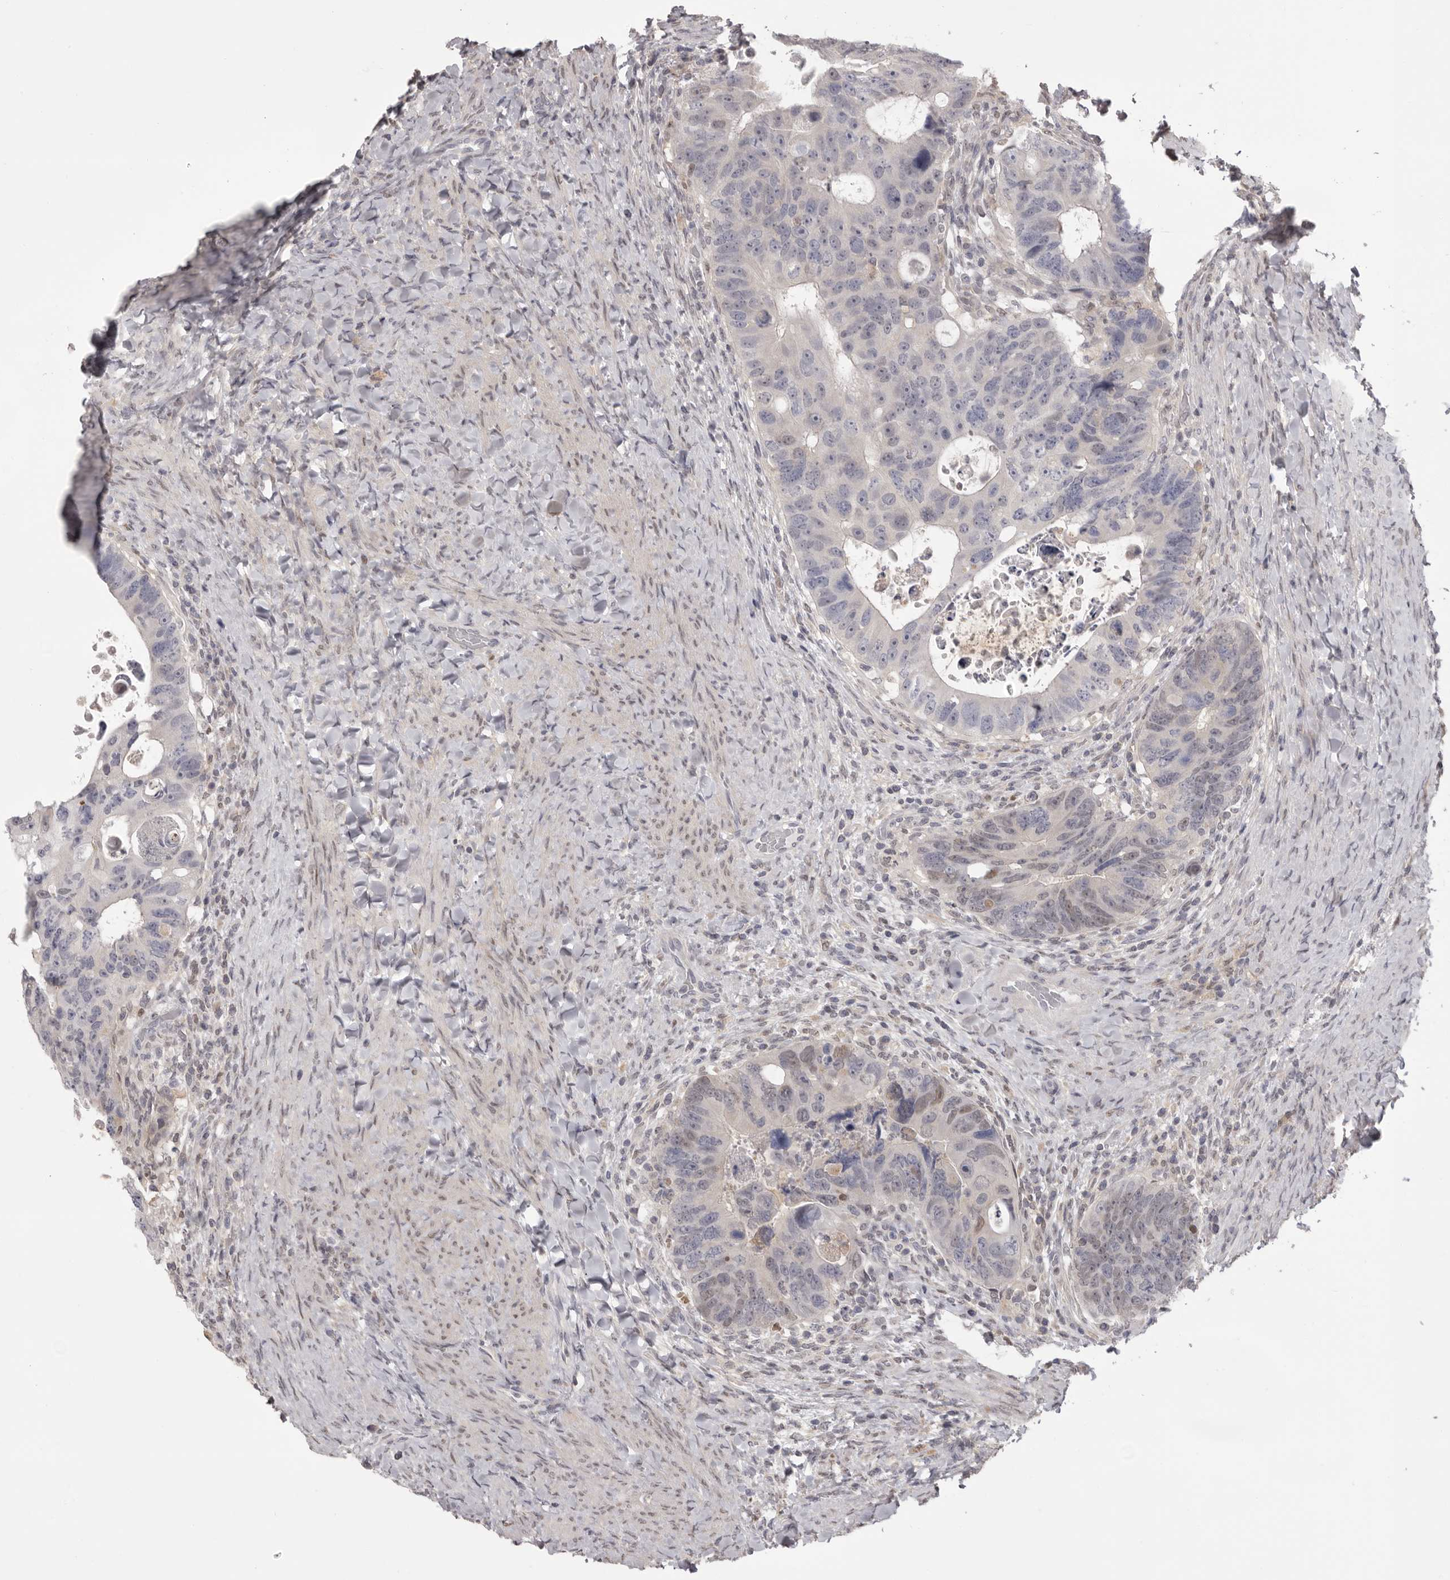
{"staining": {"intensity": "weak", "quantity": "<25%", "location": "nuclear"}, "tissue": "colorectal cancer", "cell_type": "Tumor cells", "image_type": "cancer", "snomed": [{"axis": "morphology", "description": "Adenocarcinoma, NOS"}, {"axis": "topography", "description": "Rectum"}], "caption": "A histopathology image of colorectal adenocarcinoma stained for a protein shows no brown staining in tumor cells.", "gene": "MDH1", "patient": {"sex": "male", "age": 59}}